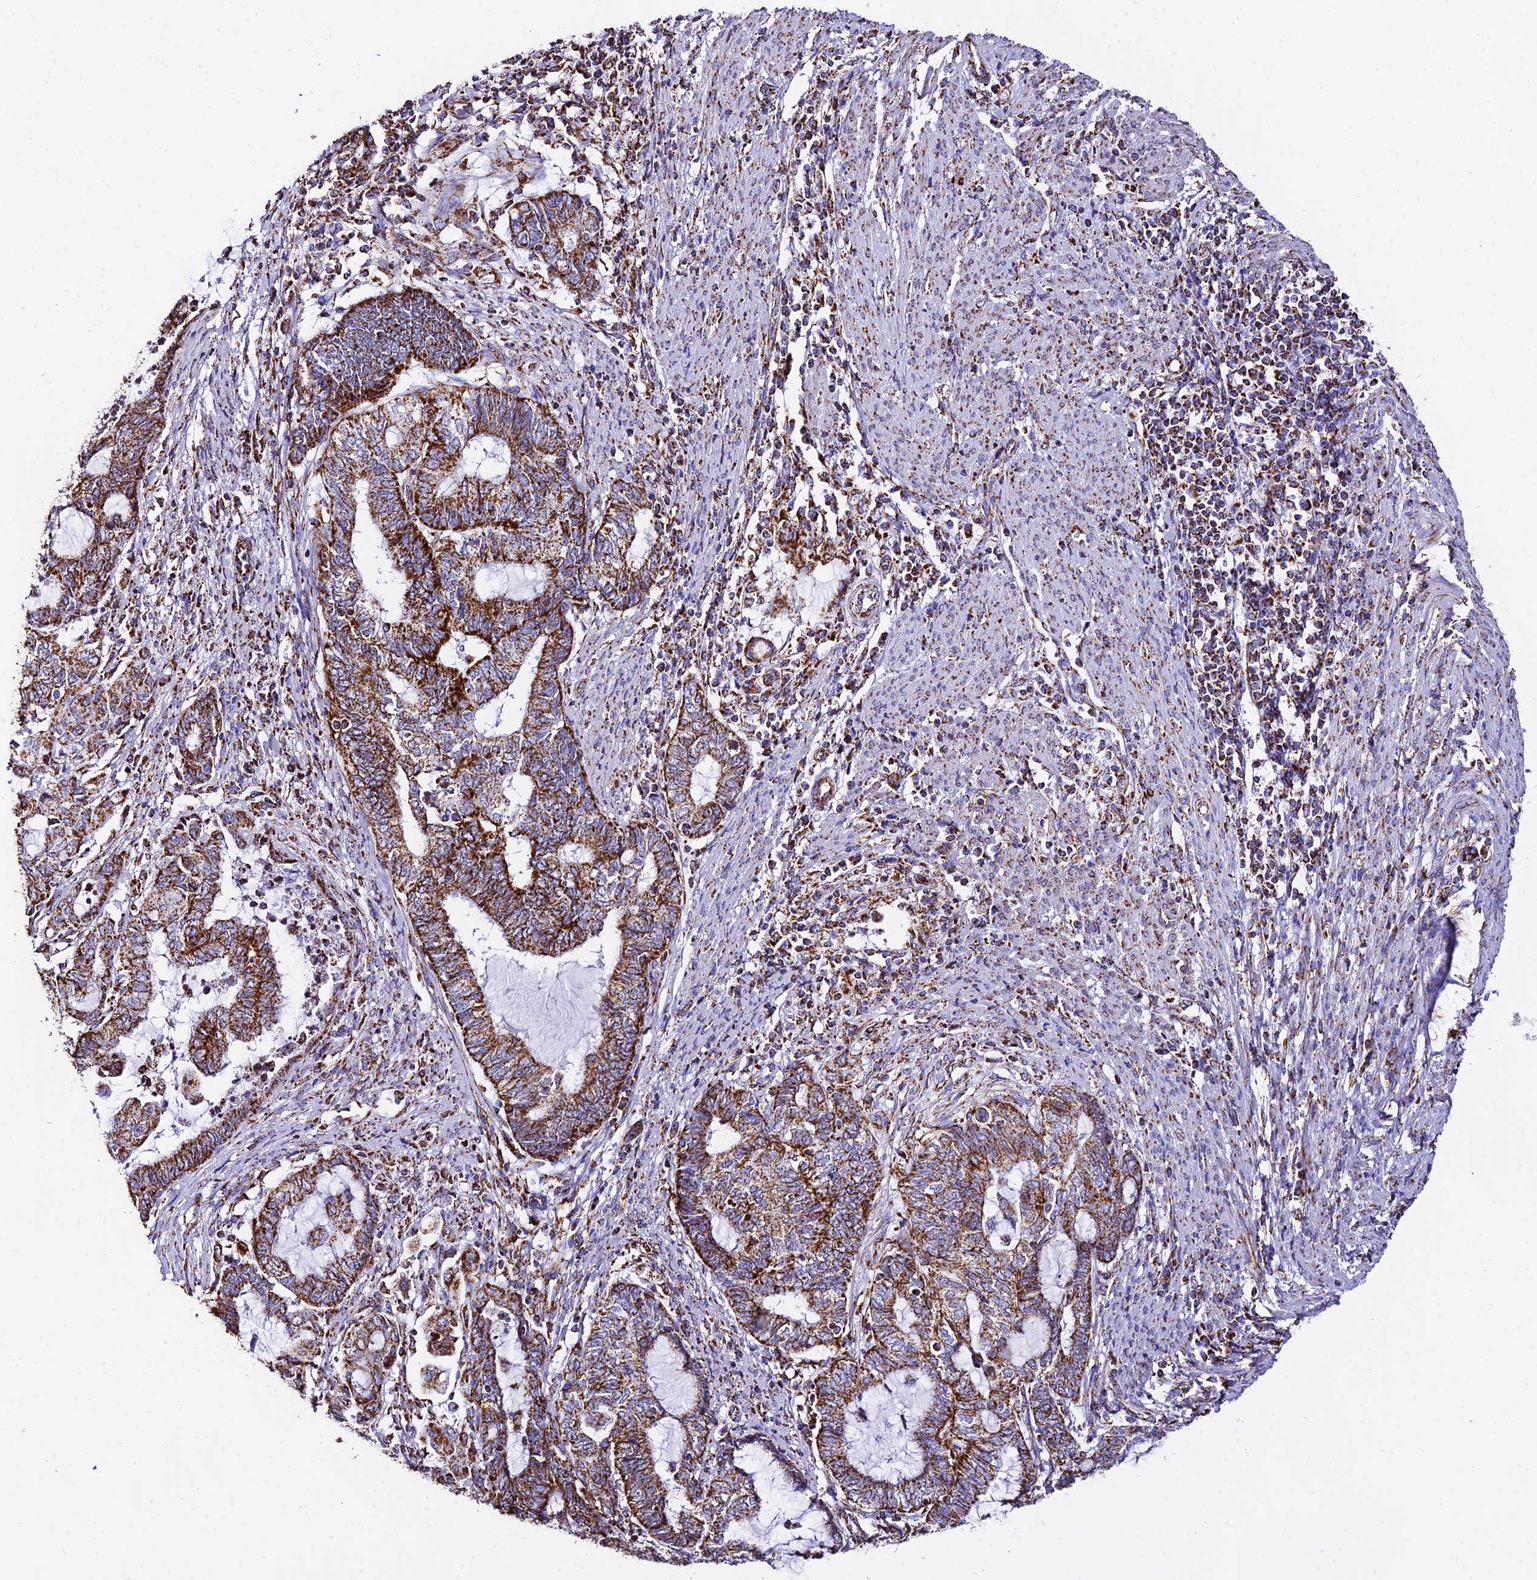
{"staining": {"intensity": "strong", "quantity": ">75%", "location": "cytoplasmic/membranous"}, "tissue": "endometrial cancer", "cell_type": "Tumor cells", "image_type": "cancer", "snomed": [{"axis": "morphology", "description": "Adenocarcinoma, NOS"}, {"axis": "topography", "description": "Uterus"}, {"axis": "topography", "description": "Endometrium"}], "caption": "IHC staining of endometrial cancer (adenocarcinoma), which displays high levels of strong cytoplasmic/membranous positivity in approximately >75% of tumor cells indicating strong cytoplasmic/membranous protein positivity. The staining was performed using DAB (3,3'-diaminobenzidine) (brown) for protein detection and nuclei were counterstained in hematoxylin (blue).", "gene": "ATP5PD", "patient": {"sex": "female", "age": 70}}